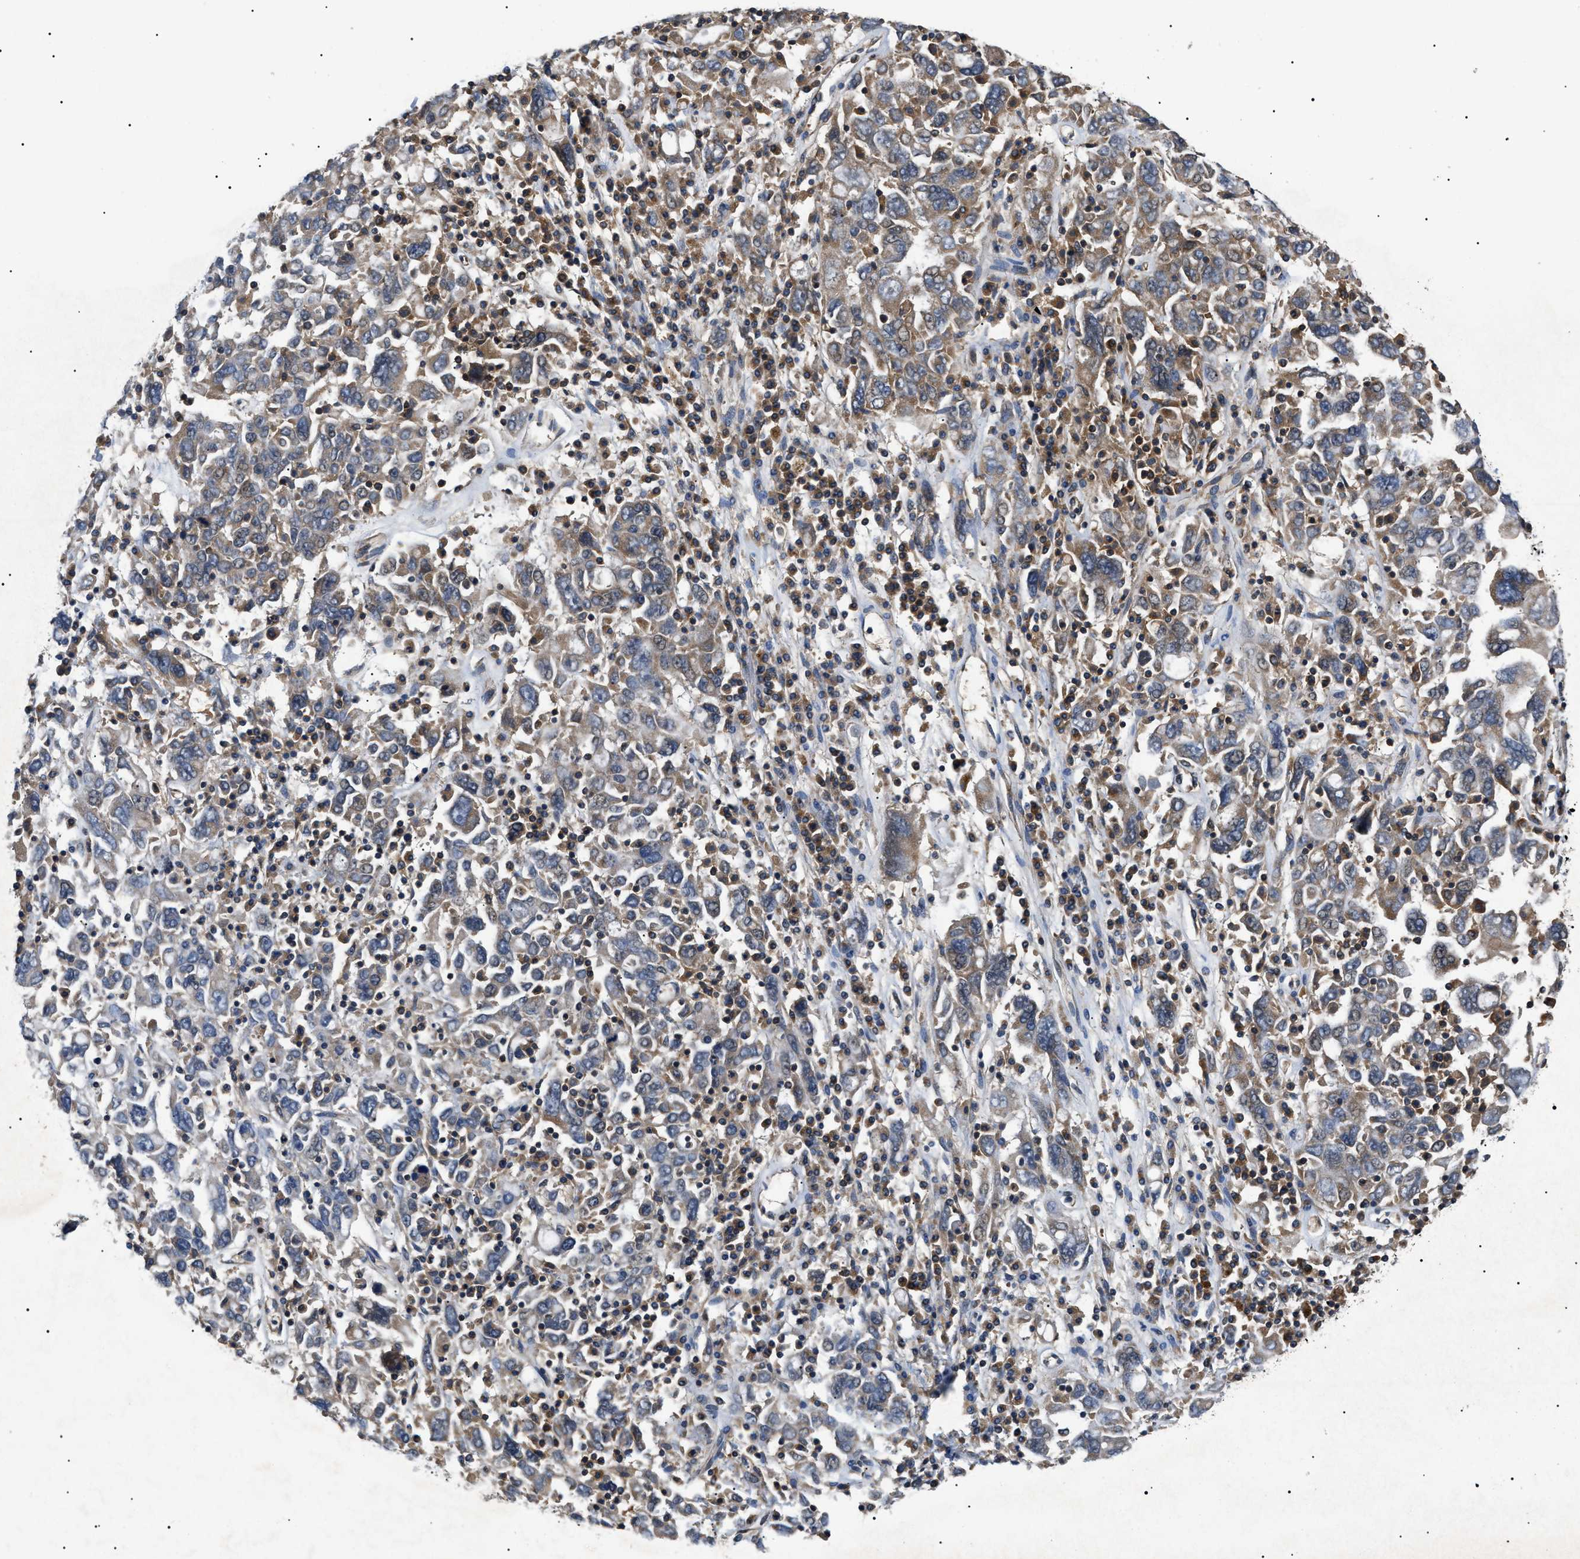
{"staining": {"intensity": "moderate", "quantity": ">75%", "location": "cytoplasmic/membranous"}, "tissue": "ovarian cancer", "cell_type": "Tumor cells", "image_type": "cancer", "snomed": [{"axis": "morphology", "description": "Carcinoma, endometroid"}, {"axis": "topography", "description": "Ovary"}], "caption": "High-power microscopy captured an IHC histopathology image of ovarian cancer, revealing moderate cytoplasmic/membranous staining in approximately >75% of tumor cells. (IHC, brightfield microscopy, high magnification).", "gene": "PPM1B", "patient": {"sex": "female", "age": 62}}